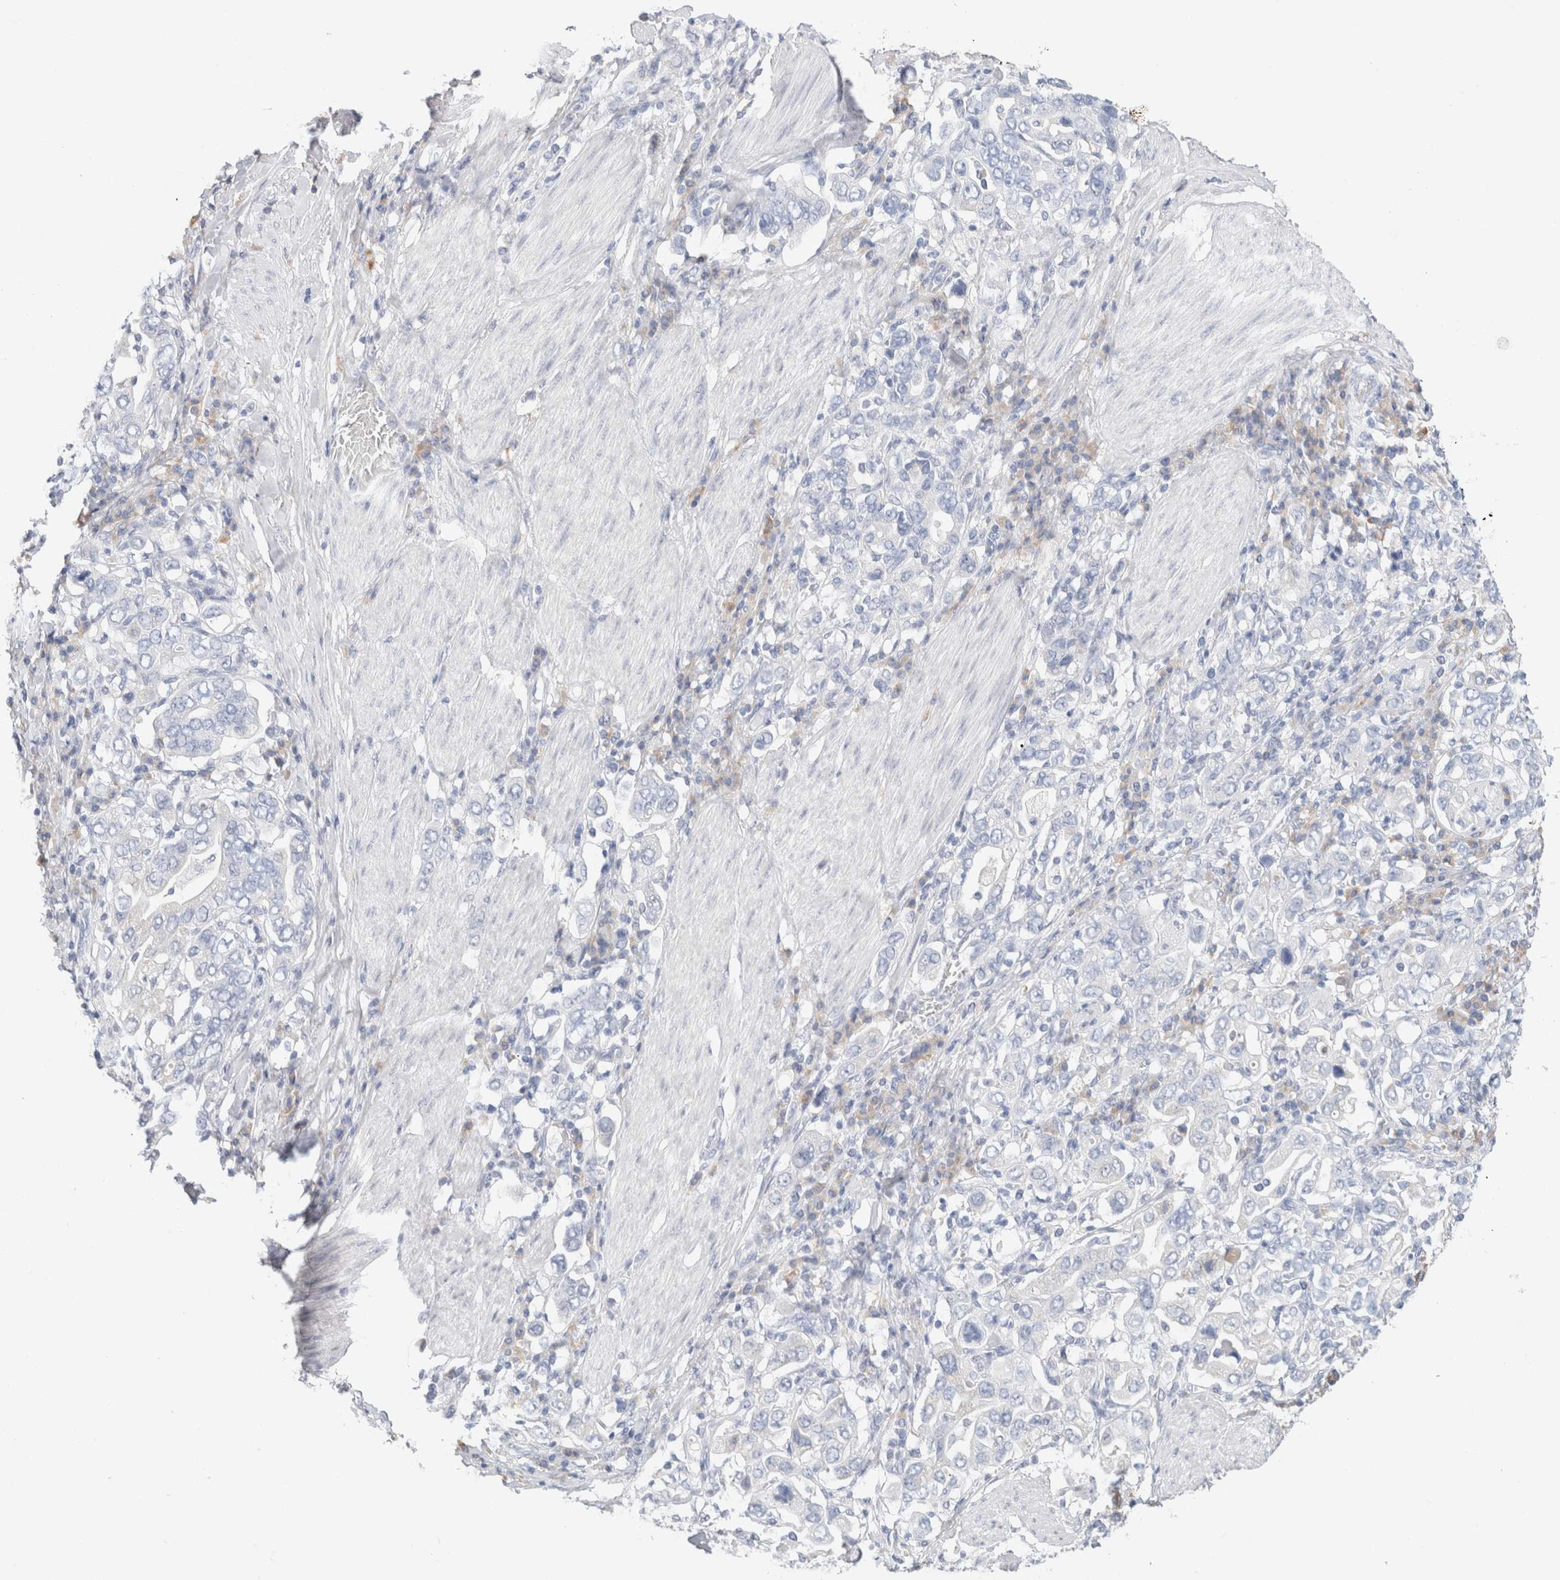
{"staining": {"intensity": "negative", "quantity": "none", "location": "none"}, "tissue": "stomach cancer", "cell_type": "Tumor cells", "image_type": "cancer", "snomed": [{"axis": "morphology", "description": "Adenocarcinoma, NOS"}, {"axis": "topography", "description": "Stomach, upper"}], "caption": "Histopathology image shows no significant protein positivity in tumor cells of stomach adenocarcinoma.", "gene": "GADD45G", "patient": {"sex": "male", "age": 62}}